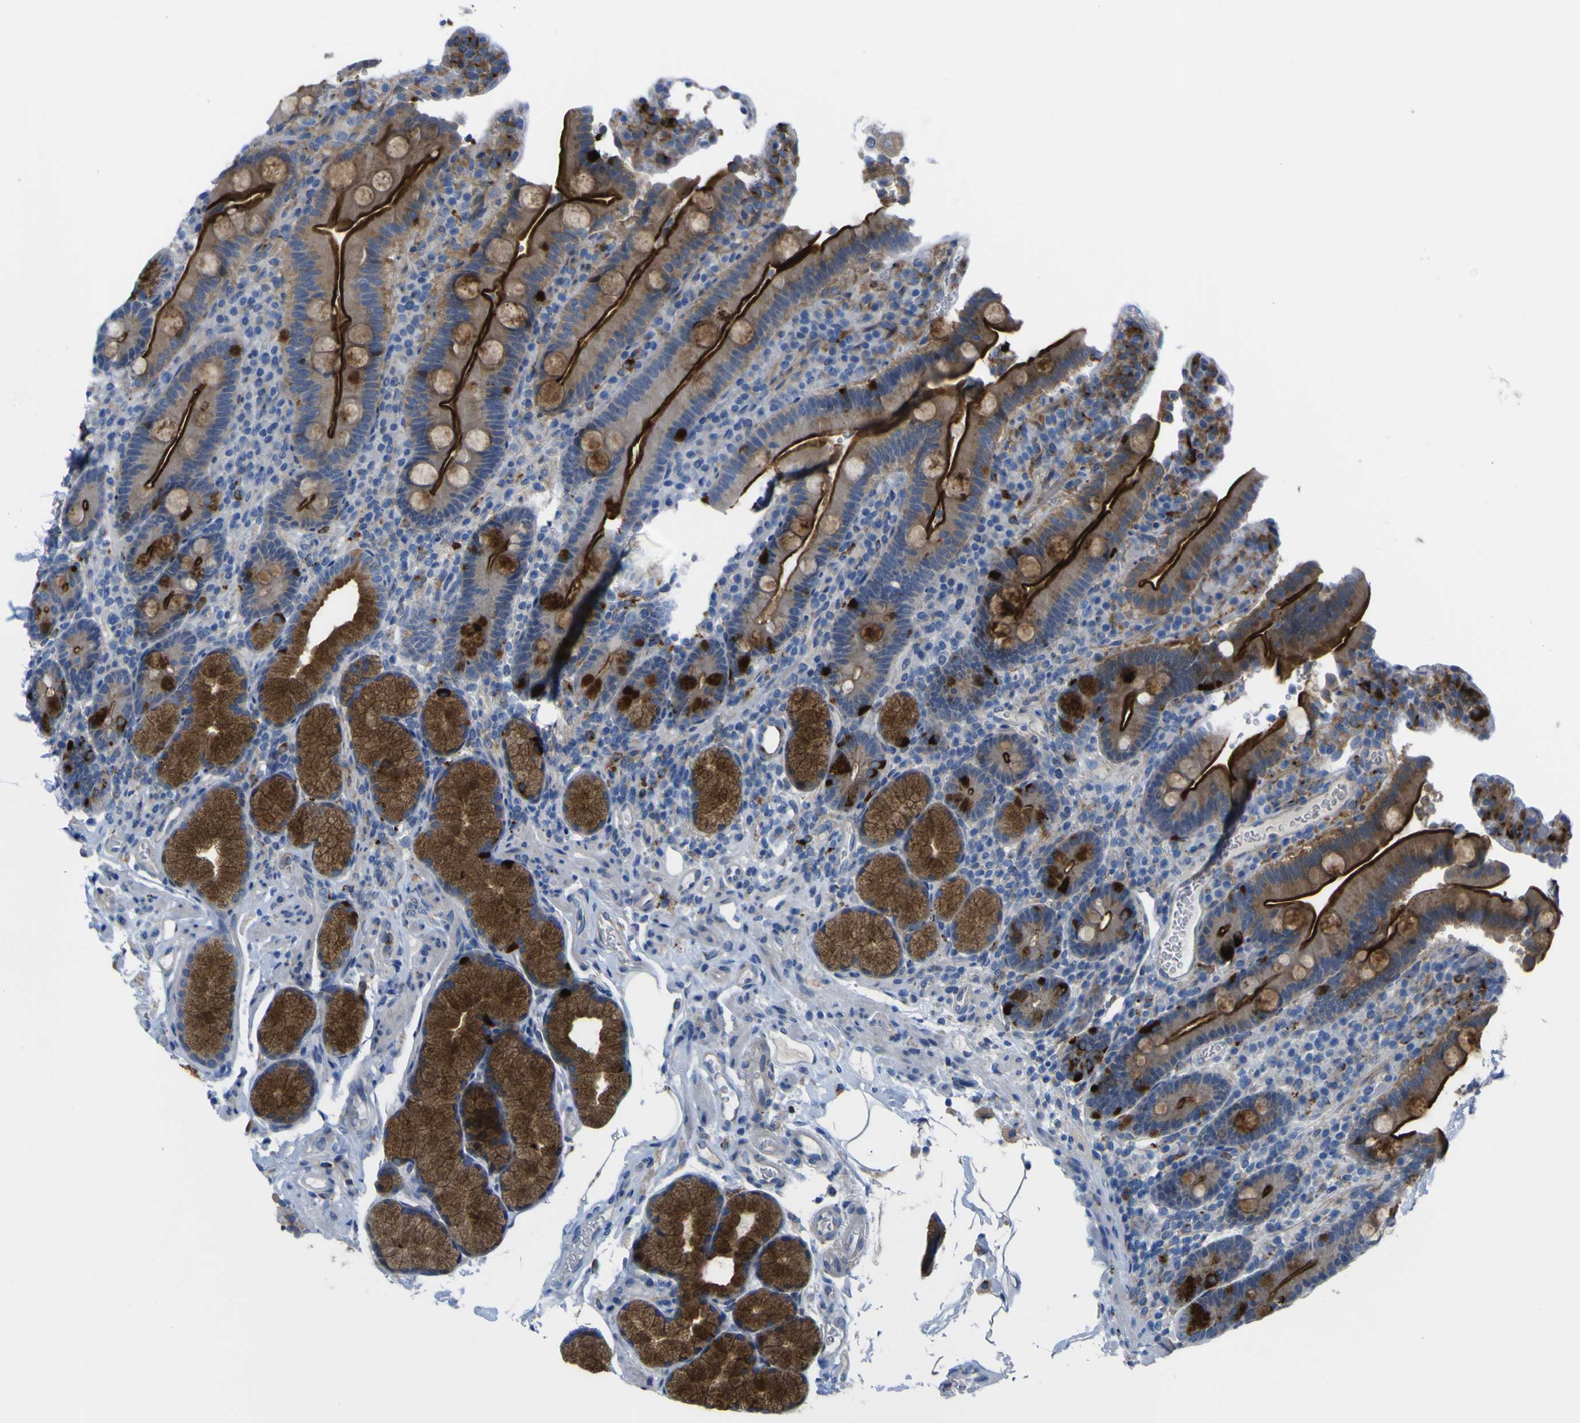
{"staining": {"intensity": "strong", "quantity": ">75%", "location": "cytoplasmic/membranous"}, "tissue": "duodenum", "cell_type": "Glandular cells", "image_type": "normal", "snomed": [{"axis": "morphology", "description": "Normal tissue, NOS"}, {"axis": "topography", "description": "Small intestine, NOS"}], "caption": "An image showing strong cytoplasmic/membranous positivity in about >75% of glandular cells in unremarkable duodenum, as visualized by brown immunohistochemical staining.", "gene": "CST3", "patient": {"sex": "female", "age": 71}}